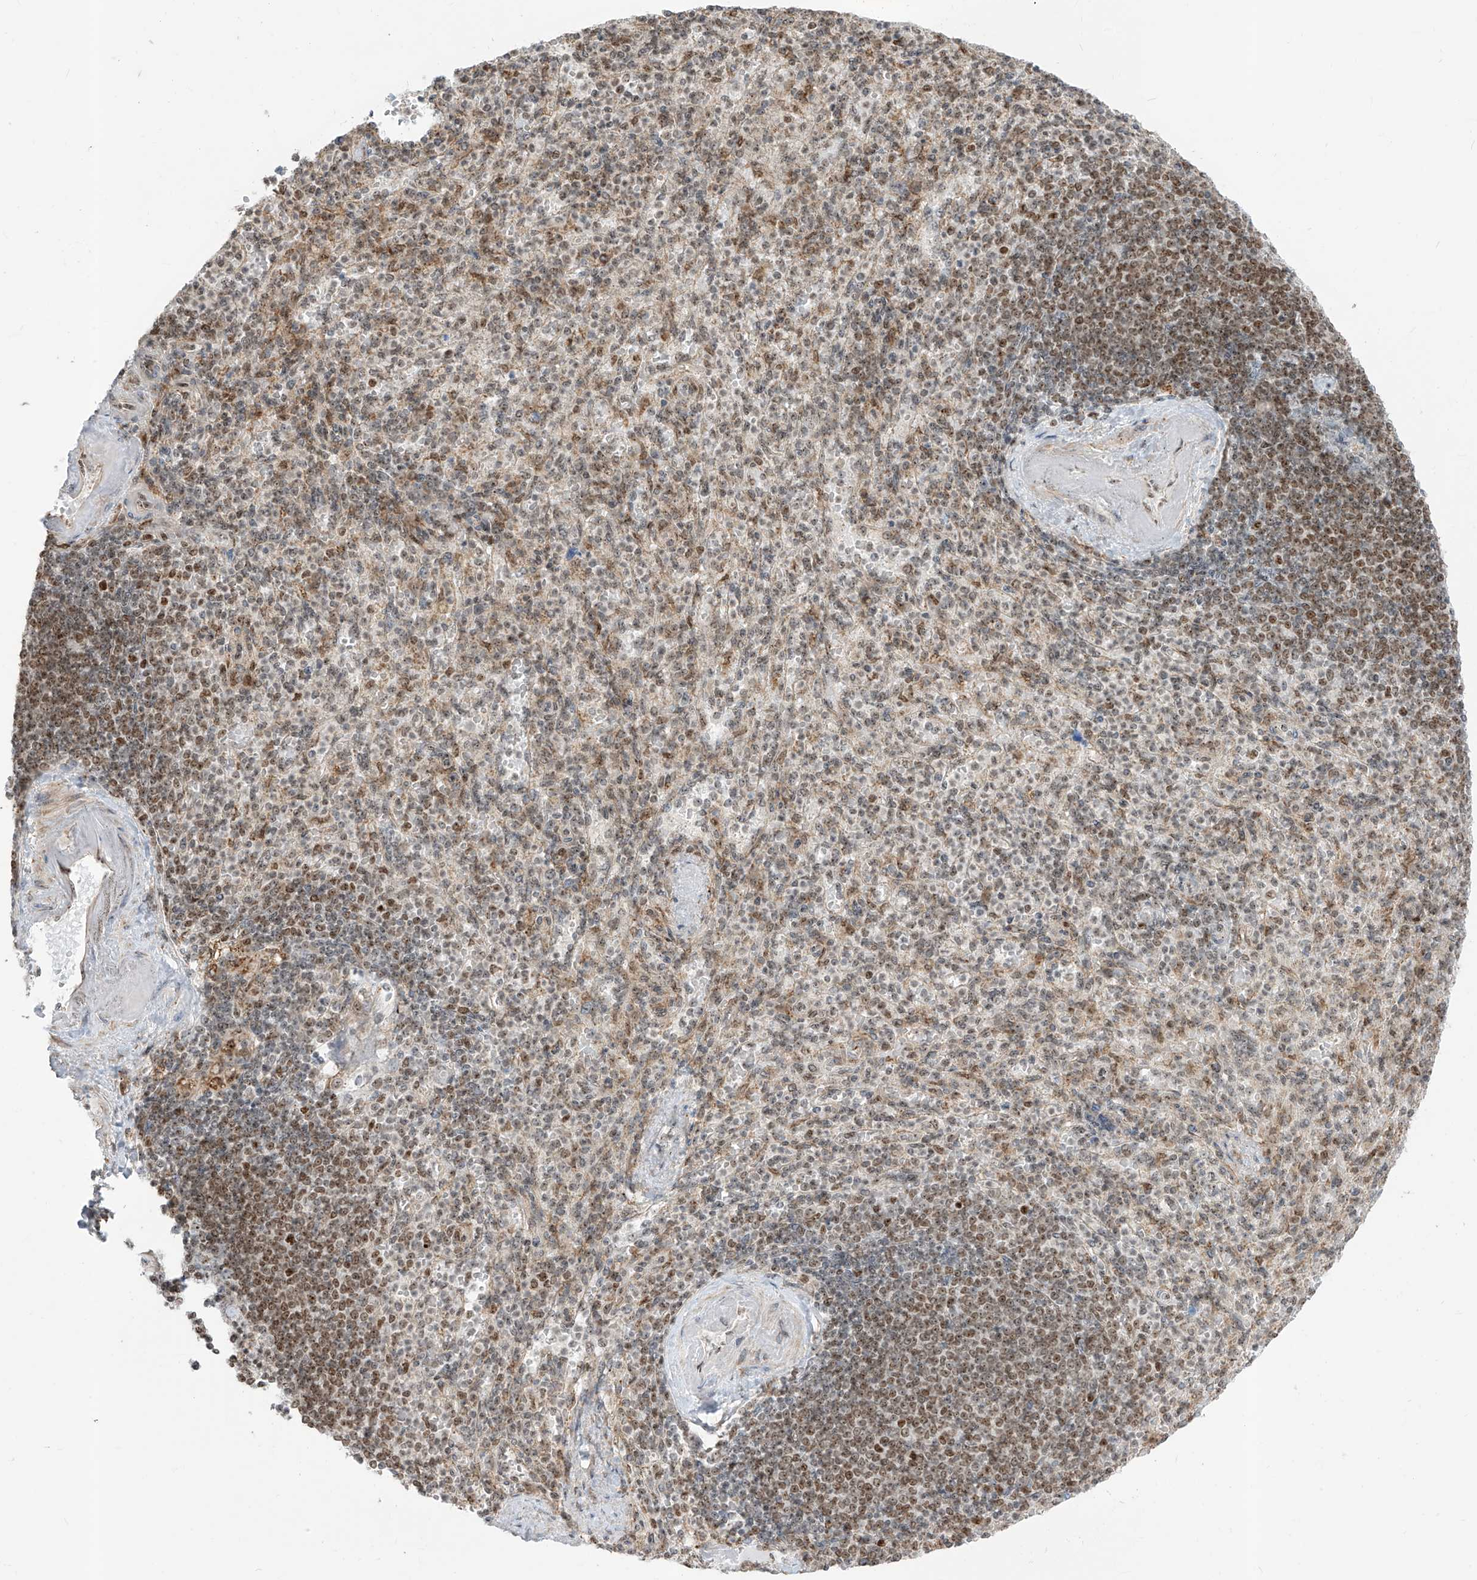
{"staining": {"intensity": "weak", "quantity": "<25%", "location": "nuclear"}, "tissue": "spleen", "cell_type": "Cells in red pulp", "image_type": "normal", "snomed": [{"axis": "morphology", "description": "Normal tissue, NOS"}, {"axis": "topography", "description": "Spleen"}], "caption": "IHC image of unremarkable spleen: spleen stained with DAB (3,3'-diaminobenzidine) demonstrates no significant protein positivity in cells in red pulp. The staining is performed using DAB brown chromogen with nuclei counter-stained in using hematoxylin.", "gene": "ZBTB8A", "patient": {"sex": "female", "age": 74}}